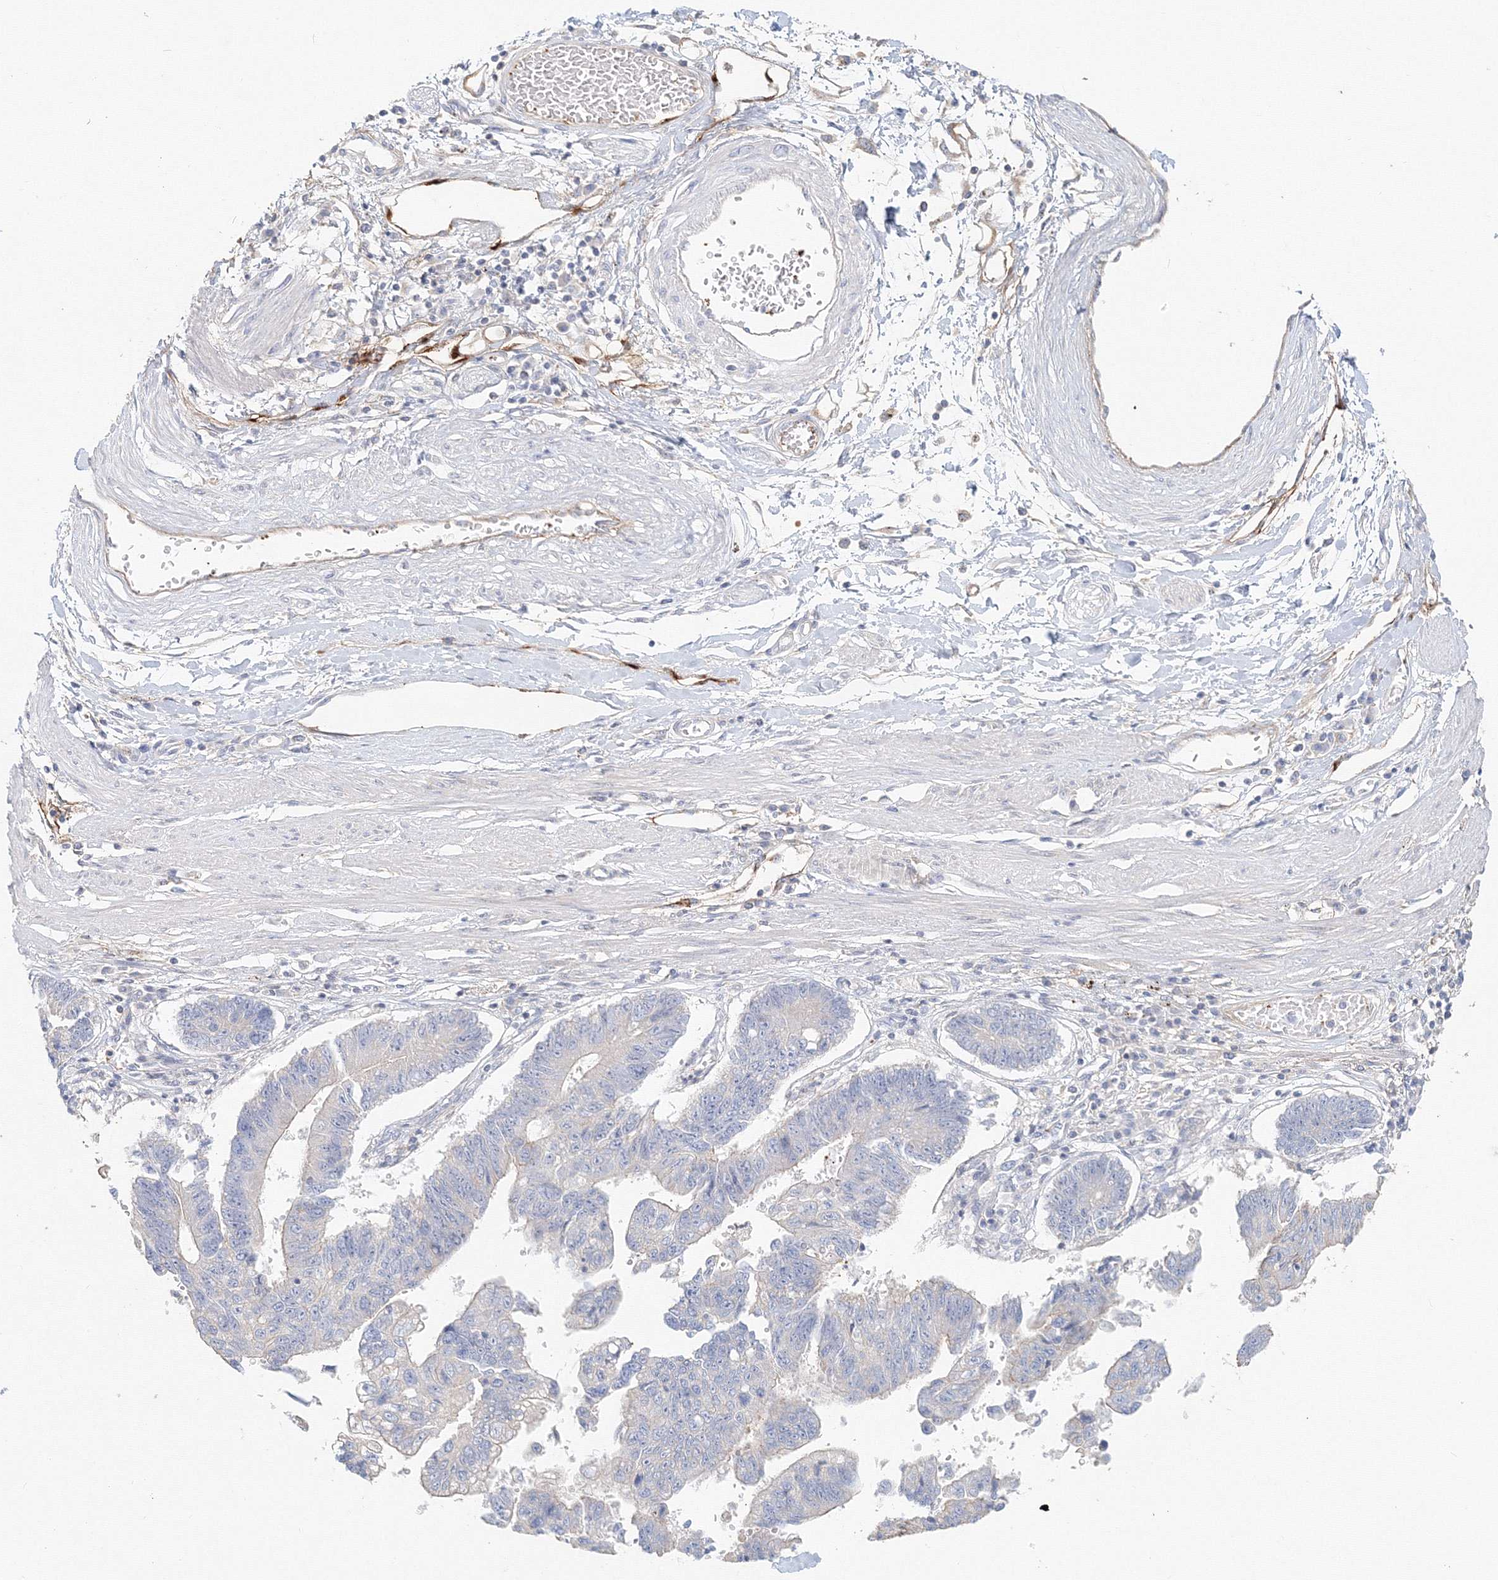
{"staining": {"intensity": "negative", "quantity": "none", "location": "none"}, "tissue": "stomach cancer", "cell_type": "Tumor cells", "image_type": "cancer", "snomed": [{"axis": "morphology", "description": "Adenocarcinoma, NOS"}, {"axis": "topography", "description": "Stomach"}], "caption": "Immunohistochemistry image of neoplastic tissue: stomach cancer stained with DAB reveals no significant protein positivity in tumor cells.", "gene": "MMRN1", "patient": {"sex": "male", "age": 59}}